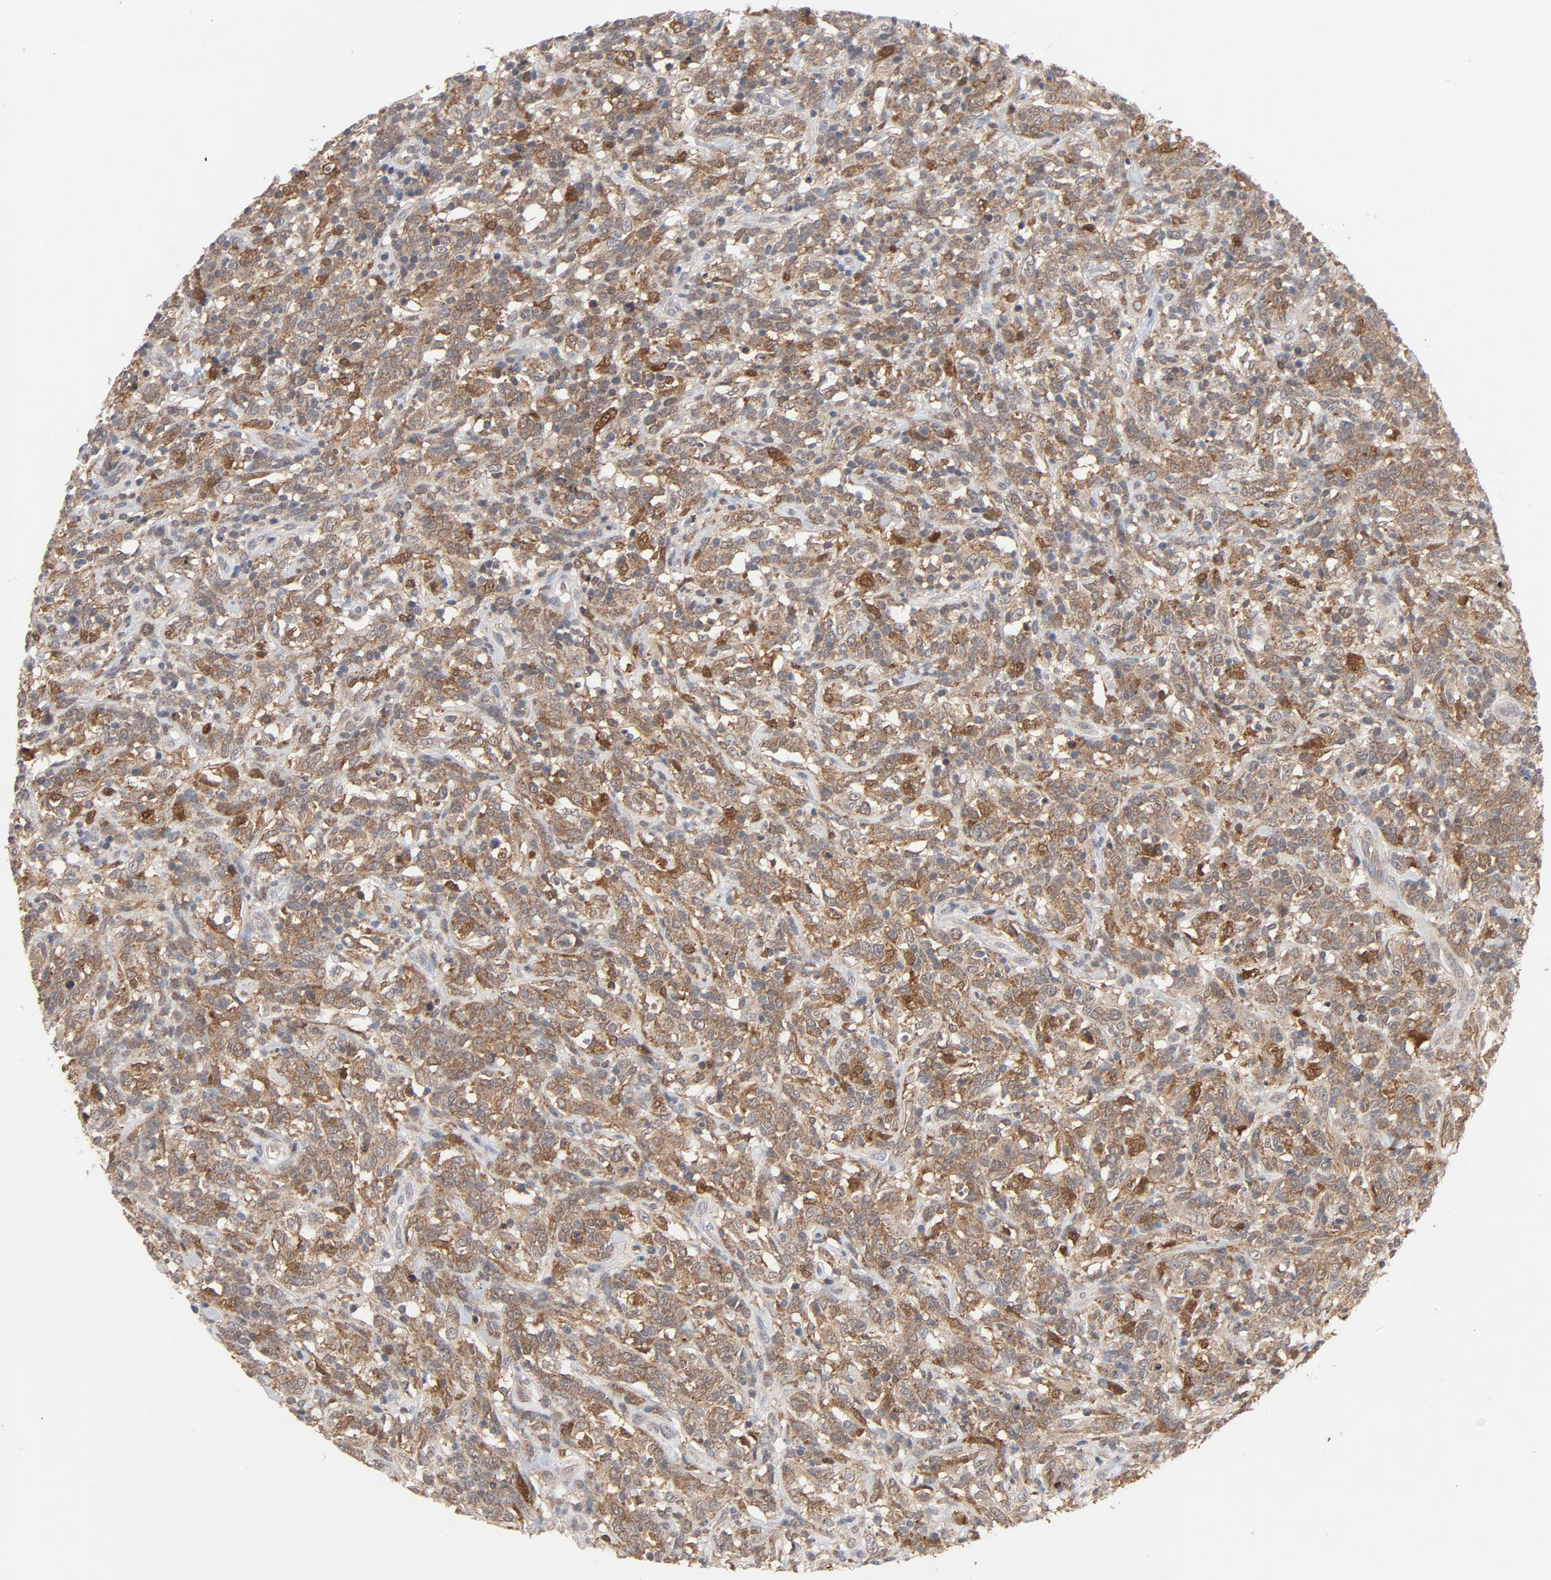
{"staining": {"intensity": "moderate", "quantity": ">75%", "location": "cytoplasmic/membranous"}, "tissue": "lymphoma", "cell_type": "Tumor cells", "image_type": "cancer", "snomed": [{"axis": "morphology", "description": "Malignant lymphoma, non-Hodgkin's type, High grade"}, {"axis": "topography", "description": "Lymph node"}], "caption": "Moderate cytoplasmic/membranous protein expression is identified in approximately >75% of tumor cells in malignant lymphoma, non-Hodgkin's type (high-grade).", "gene": "PRDX1", "patient": {"sex": "female", "age": 73}}